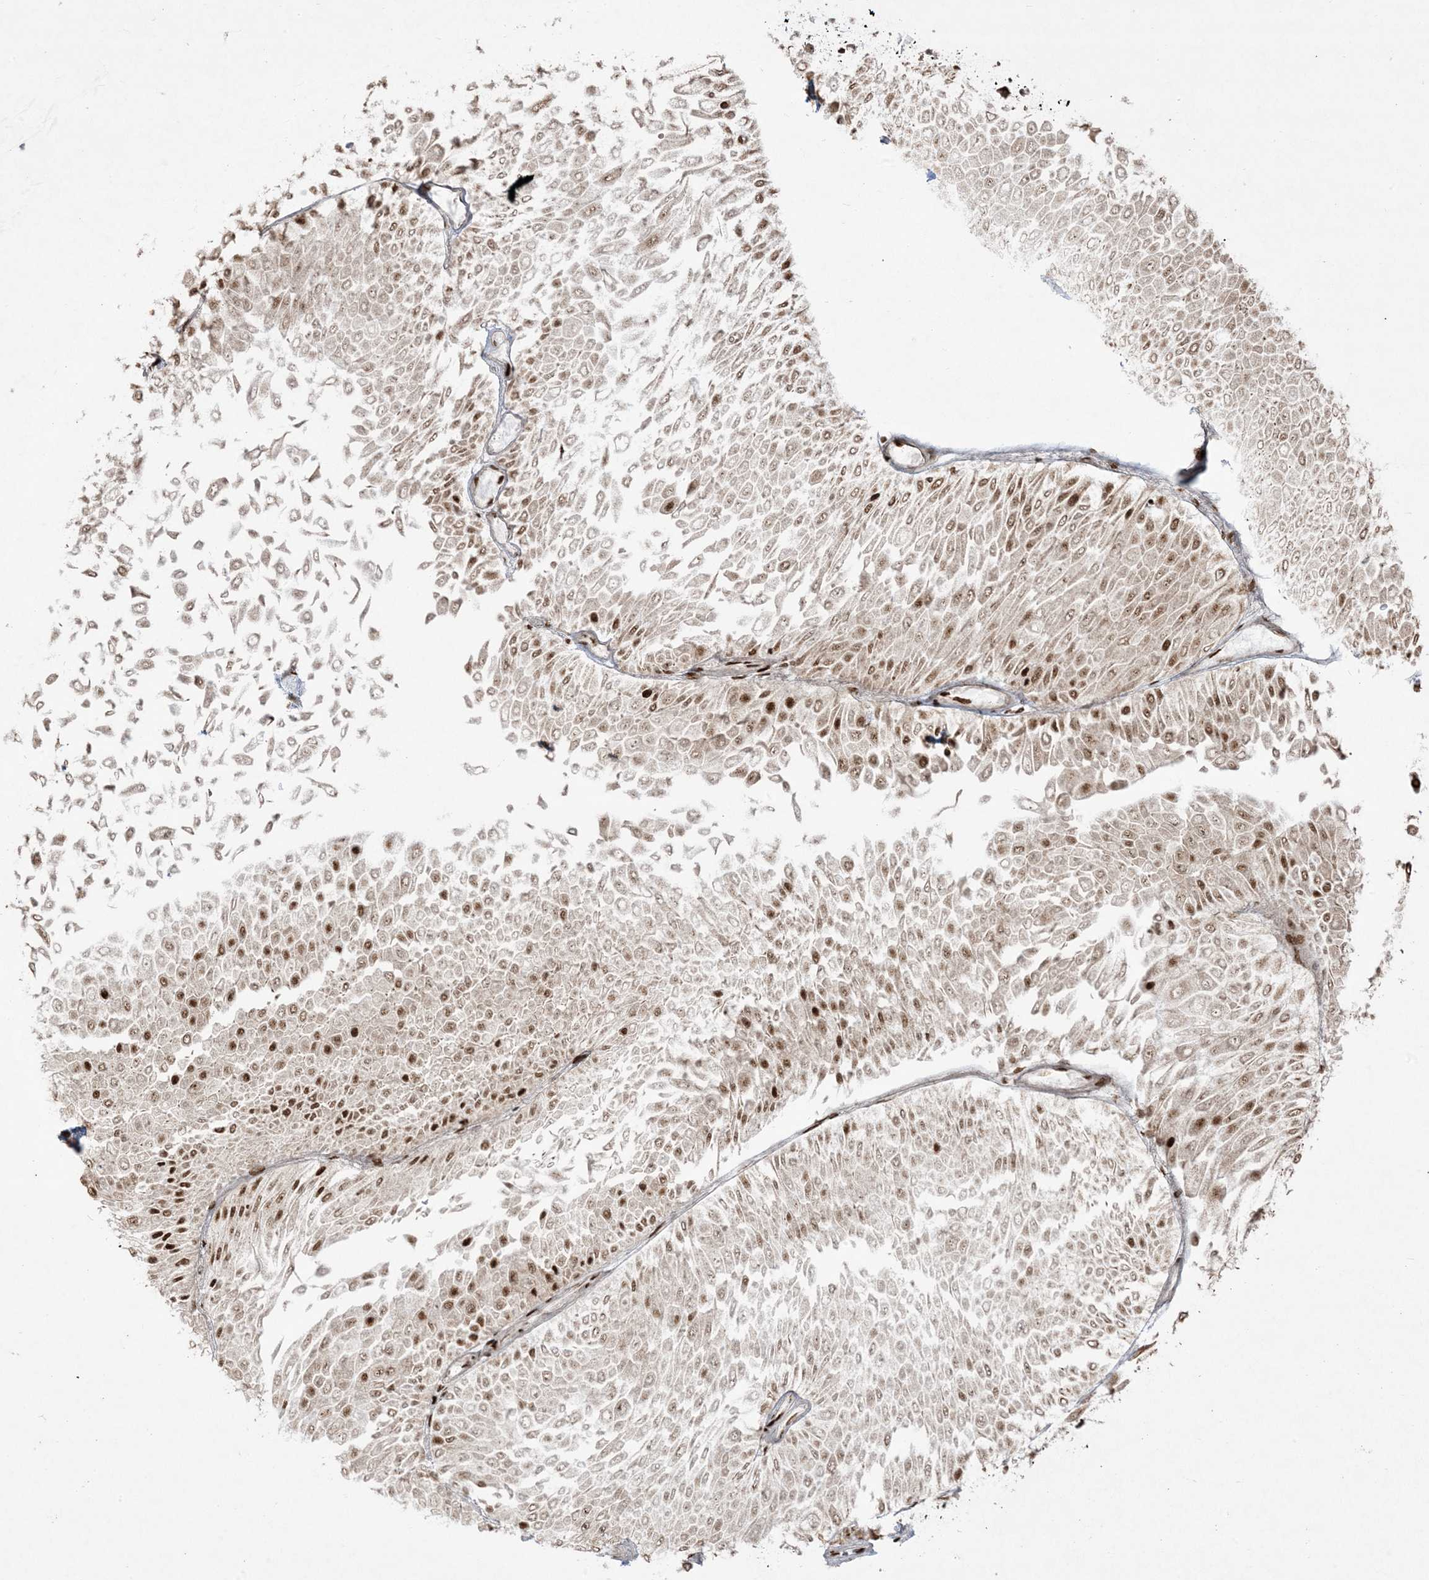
{"staining": {"intensity": "strong", "quantity": "25%-75%", "location": "nuclear"}, "tissue": "urothelial cancer", "cell_type": "Tumor cells", "image_type": "cancer", "snomed": [{"axis": "morphology", "description": "Urothelial carcinoma, Low grade"}, {"axis": "topography", "description": "Urinary bladder"}], "caption": "IHC image of neoplastic tissue: human urothelial carcinoma (low-grade) stained using immunohistochemistry demonstrates high levels of strong protein expression localized specifically in the nuclear of tumor cells, appearing as a nuclear brown color.", "gene": "RBM10", "patient": {"sex": "male", "age": 67}}